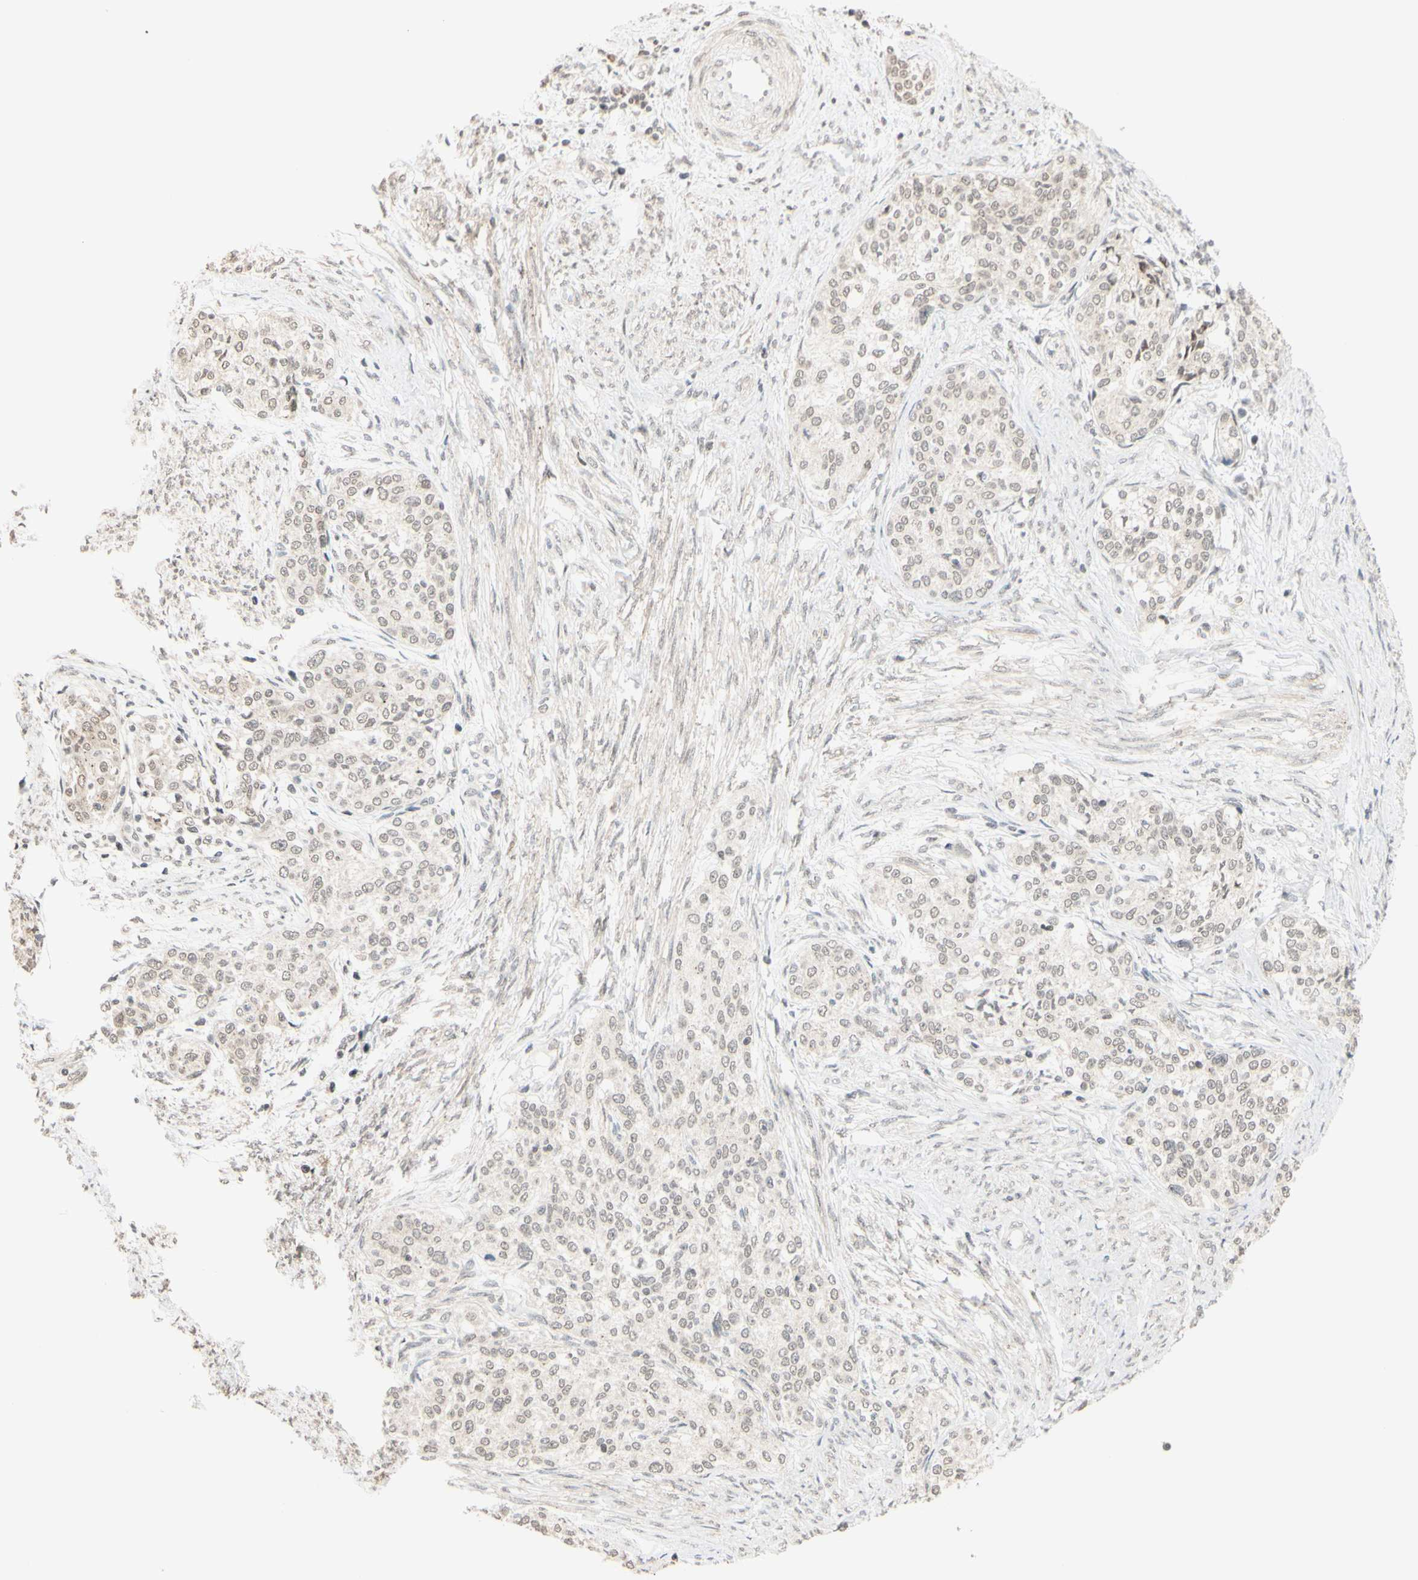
{"staining": {"intensity": "weak", "quantity": ">75%", "location": "cytoplasmic/membranous,nuclear"}, "tissue": "cervical cancer", "cell_type": "Tumor cells", "image_type": "cancer", "snomed": [{"axis": "morphology", "description": "Squamous cell carcinoma, NOS"}, {"axis": "morphology", "description": "Adenocarcinoma, NOS"}, {"axis": "topography", "description": "Cervix"}], "caption": "Weak cytoplasmic/membranous and nuclear positivity is seen in about >75% of tumor cells in cervical cancer. Immunohistochemistry (ihc) stains the protein in brown and the nuclei are stained blue.", "gene": "BRMS1", "patient": {"sex": "female", "age": 52}}